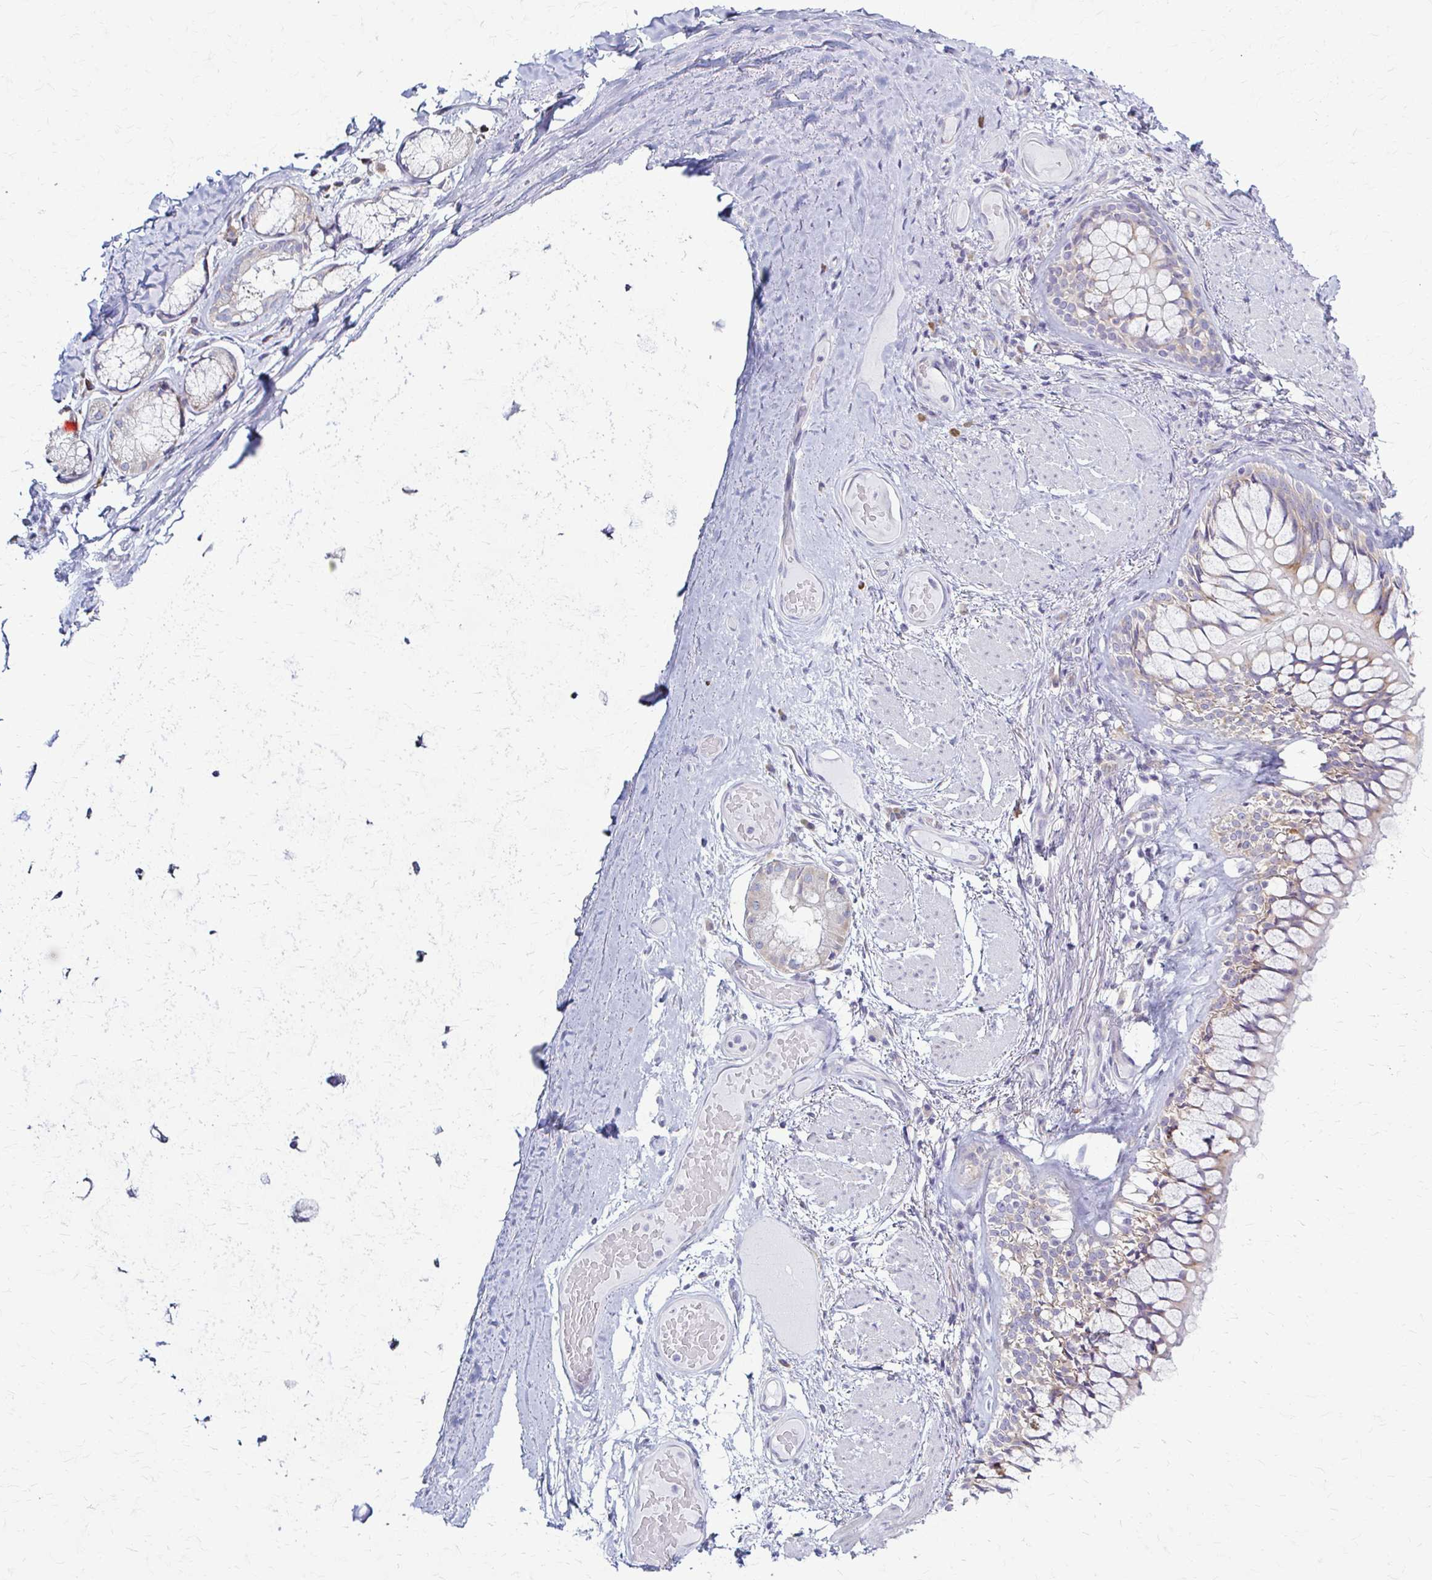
{"staining": {"intensity": "negative", "quantity": "none", "location": "none"}, "tissue": "adipose tissue", "cell_type": "Adipocytes", "image_type": "normal", "snomed": [{"axis": "morphology", "description": "Normal tissue, NOS"}, {"axis": "topography", "description": "Cartilage tissue"}, {"axis": "topography", "description": "Bronchus"}], "caption": "This is a histopathology image of immunohistochemistry staining of unremarkable adipose tissue, which shows no positivity in adipocytes. The staining is performed using DAB brown chromogen with nuclei counter-stained in using hematoxylin.", "gene": "PRKRA", "patient": {"sex": "male", "age": 64}}